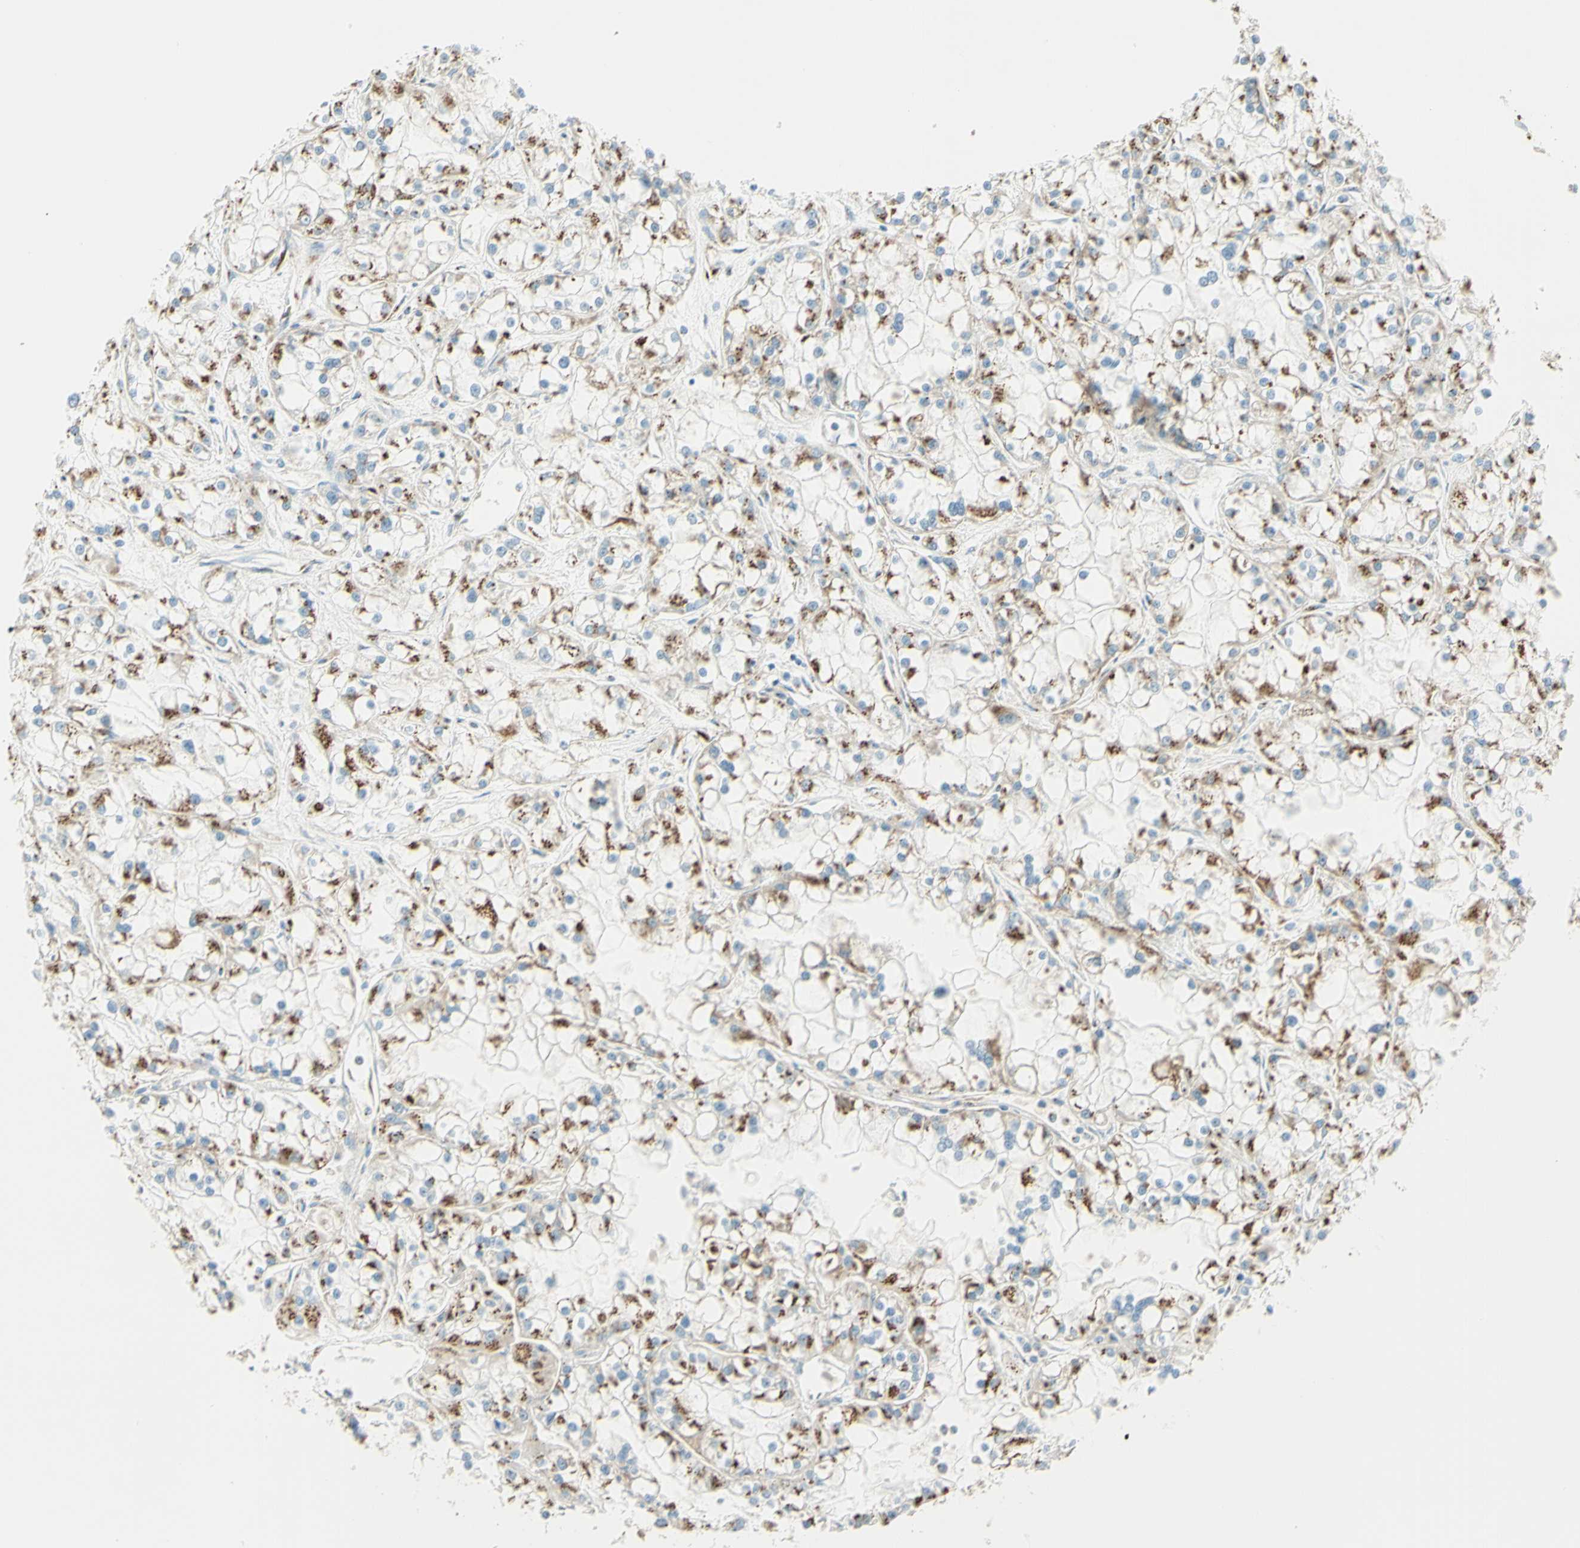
{"staining": {"intensity": "strong", "quantity": "25%-75%", "location": "cytoplasmic/membranous"}, "tissue": "renal cancer", "cell_type": "Tumor cells", "image_type": "cancer", "snomed": [{"axis": "morphology", "description": "Adenocarcinoma, NOS"}, {"axis": "topography", "description": "Kidney"}], "caption": "About 25%-75% of tumor cells in renal cancer (adenocarcinoma) reveal strong cytoplasmic/membranous protein expression as visualized by brown immunohistochemical staining.", "gene": "GOLGB1", "patient": {"sex": "female", "age": 52}}